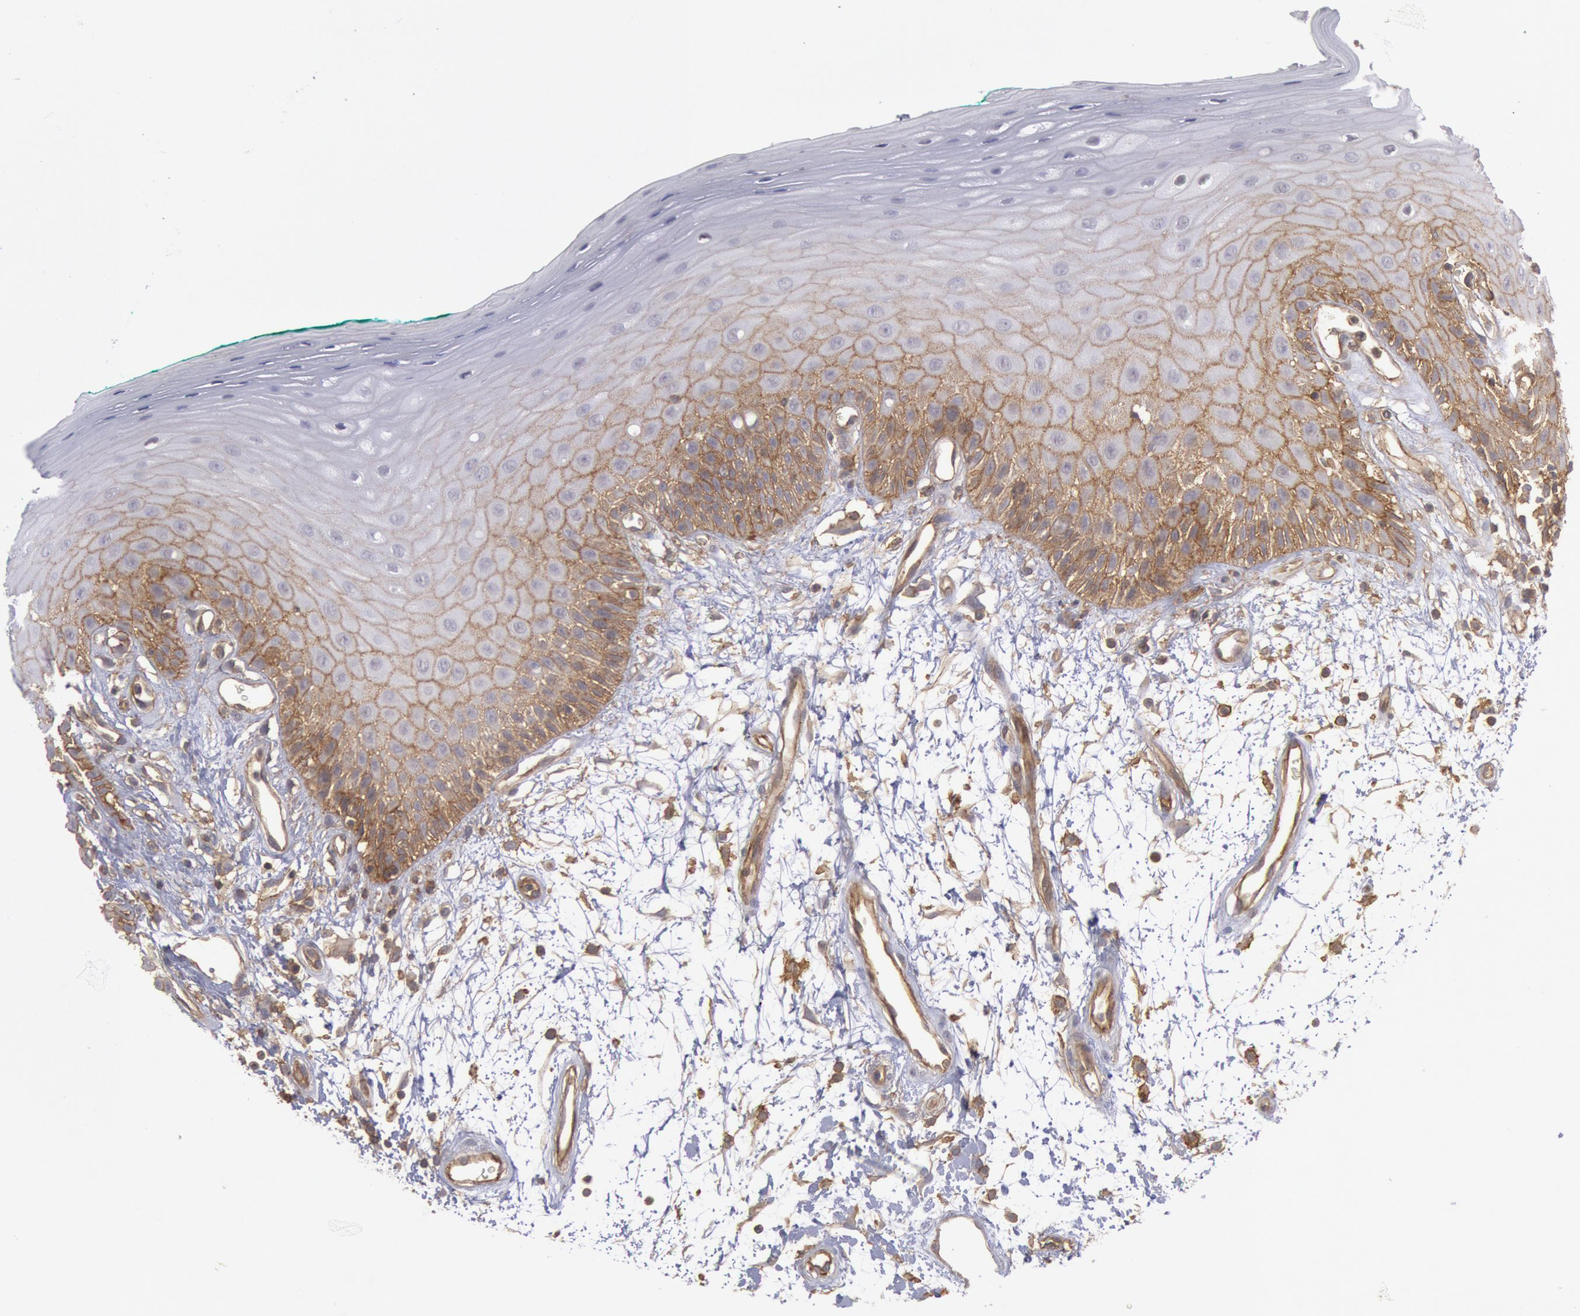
{"staining": {"intensity": "moderate", "quantity": ">75%", "location": "cytoplasmic/membranous"}, "tissue": "oral mucosa", "cell_type": "Squamous epithelial cells", "image_type": "normal", "snomed": [{"axis": "morphology", "description": "Normal tissue, NOS"}, {"axis": "morphology", "description": "Squamous cell carcinoma, NOS"}, {"axis": "topography", "description": "Skeletal muscle"}, {"axis": "topography", "description": "Oral tissue"}, {"axis": "topography", "description": "Head-Neck"}], "caption": "This histopathology image exhibits immunohistochemistry staining of unremarkable human oral mucosa, with medium moderate cytoplasmic/membranous expression in about >75% of squamous epithelial cells.", "gene": "STX4", "patient": {"sex": "female", "age": 84}}